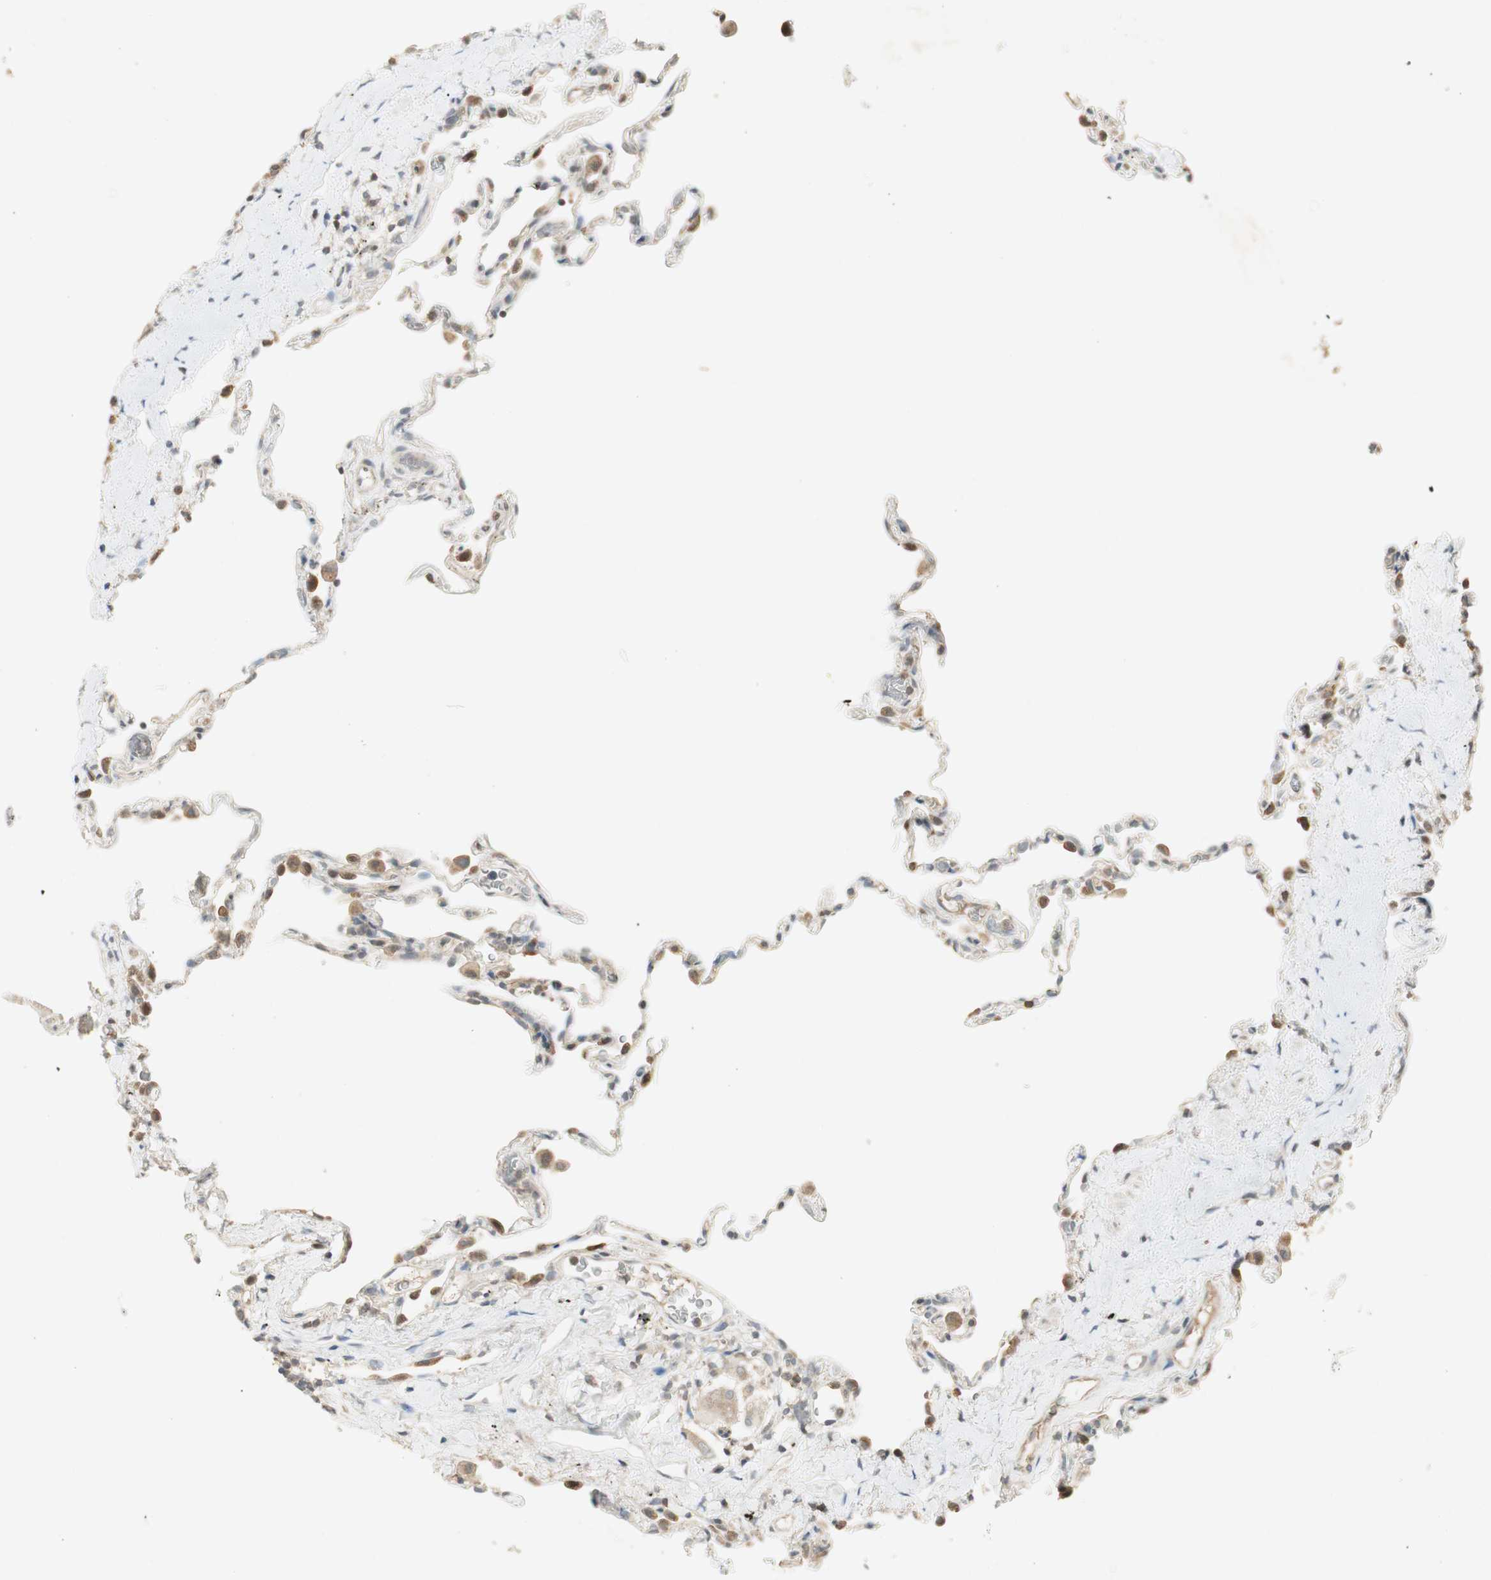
{"staining": {"intensity": "moderate", "quantity": "25%-75%", "location": "cytoplasmic/membranous"}, "tissue": "lung", "cell_type": "Alveolar cells", "image_type": "normal", "snomed": [{"axis": "morphology", "description": "Normal tissue, NOS"}, {"axis": "topography", "description": "Lung"}], "caption": "Alveolar cells exhibit medium levels of moderate cytoplasmic/membranous expression in approximately 25%-75% of cells in normal human lung. The staining was performed using DAB to visualize the protein expression in brown, while the nuclei were stained in blue with hematoxylin (Magnification: 20x).", "gene": "USP2", "patient": {"sex": "male", "age": 59}}